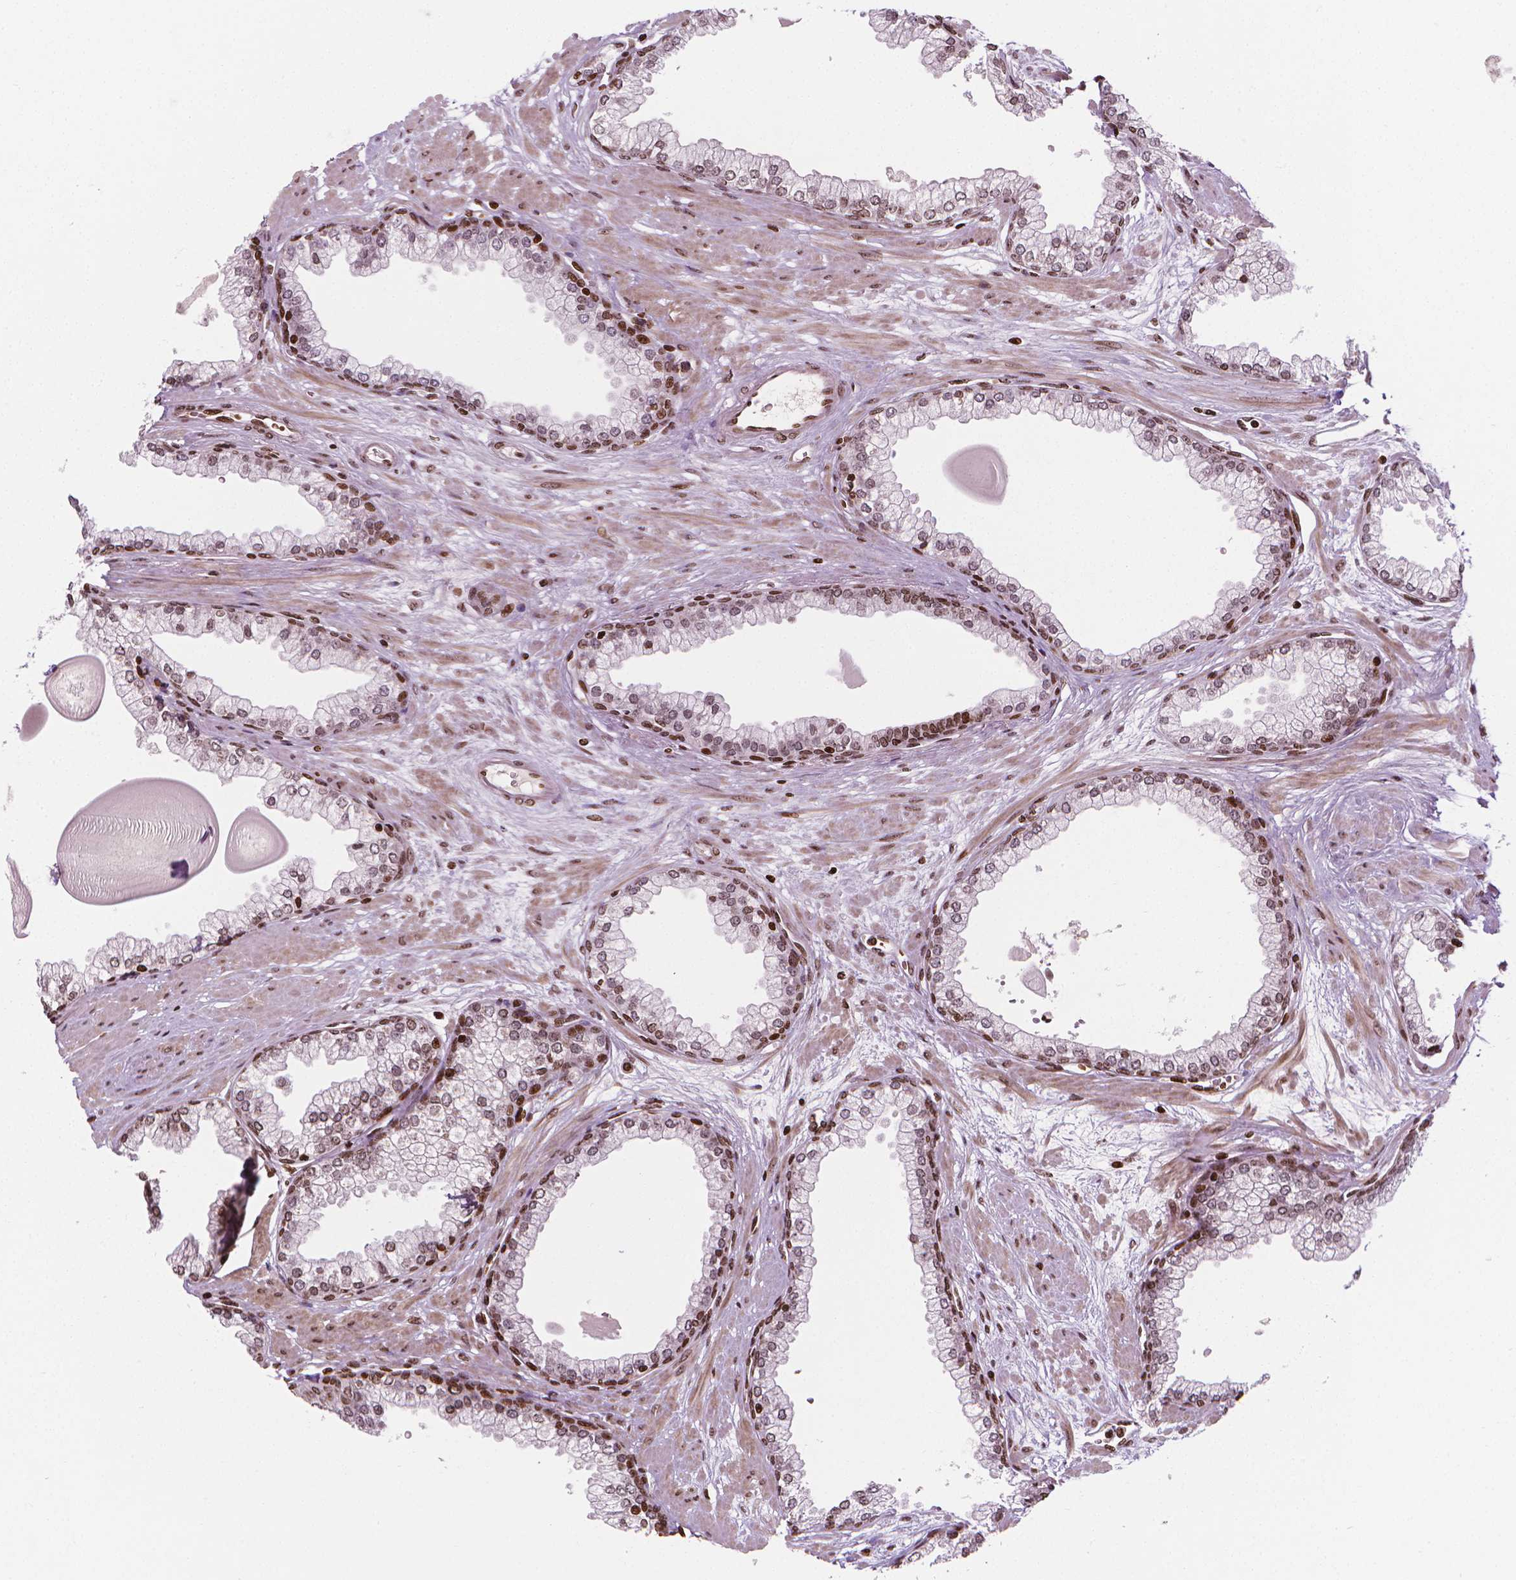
{"staining": {"intensity": "strong", "quantity": "25%-75%", "location": "nuclear"}, "tissue": "prostate", "cell_type": "Glandular cells", "image_type": "normal", "snomed": [{"axis": "morphology", "description": "Normal tissue, NOS"}, {"axis": "topography", "description": "Prostate"}, {"axis": "topography", "description": "Peripheral nerve tissue"}], "caption": "Glandular cells display high levels of strong nuclear expression in about 25%-75% of cells in unremarkable prostate. The protein is shown in brown color, while the nuclei are stained blue.", "gene": "PIP4K2A", "patient": {"sex": "male", "age": 61}}